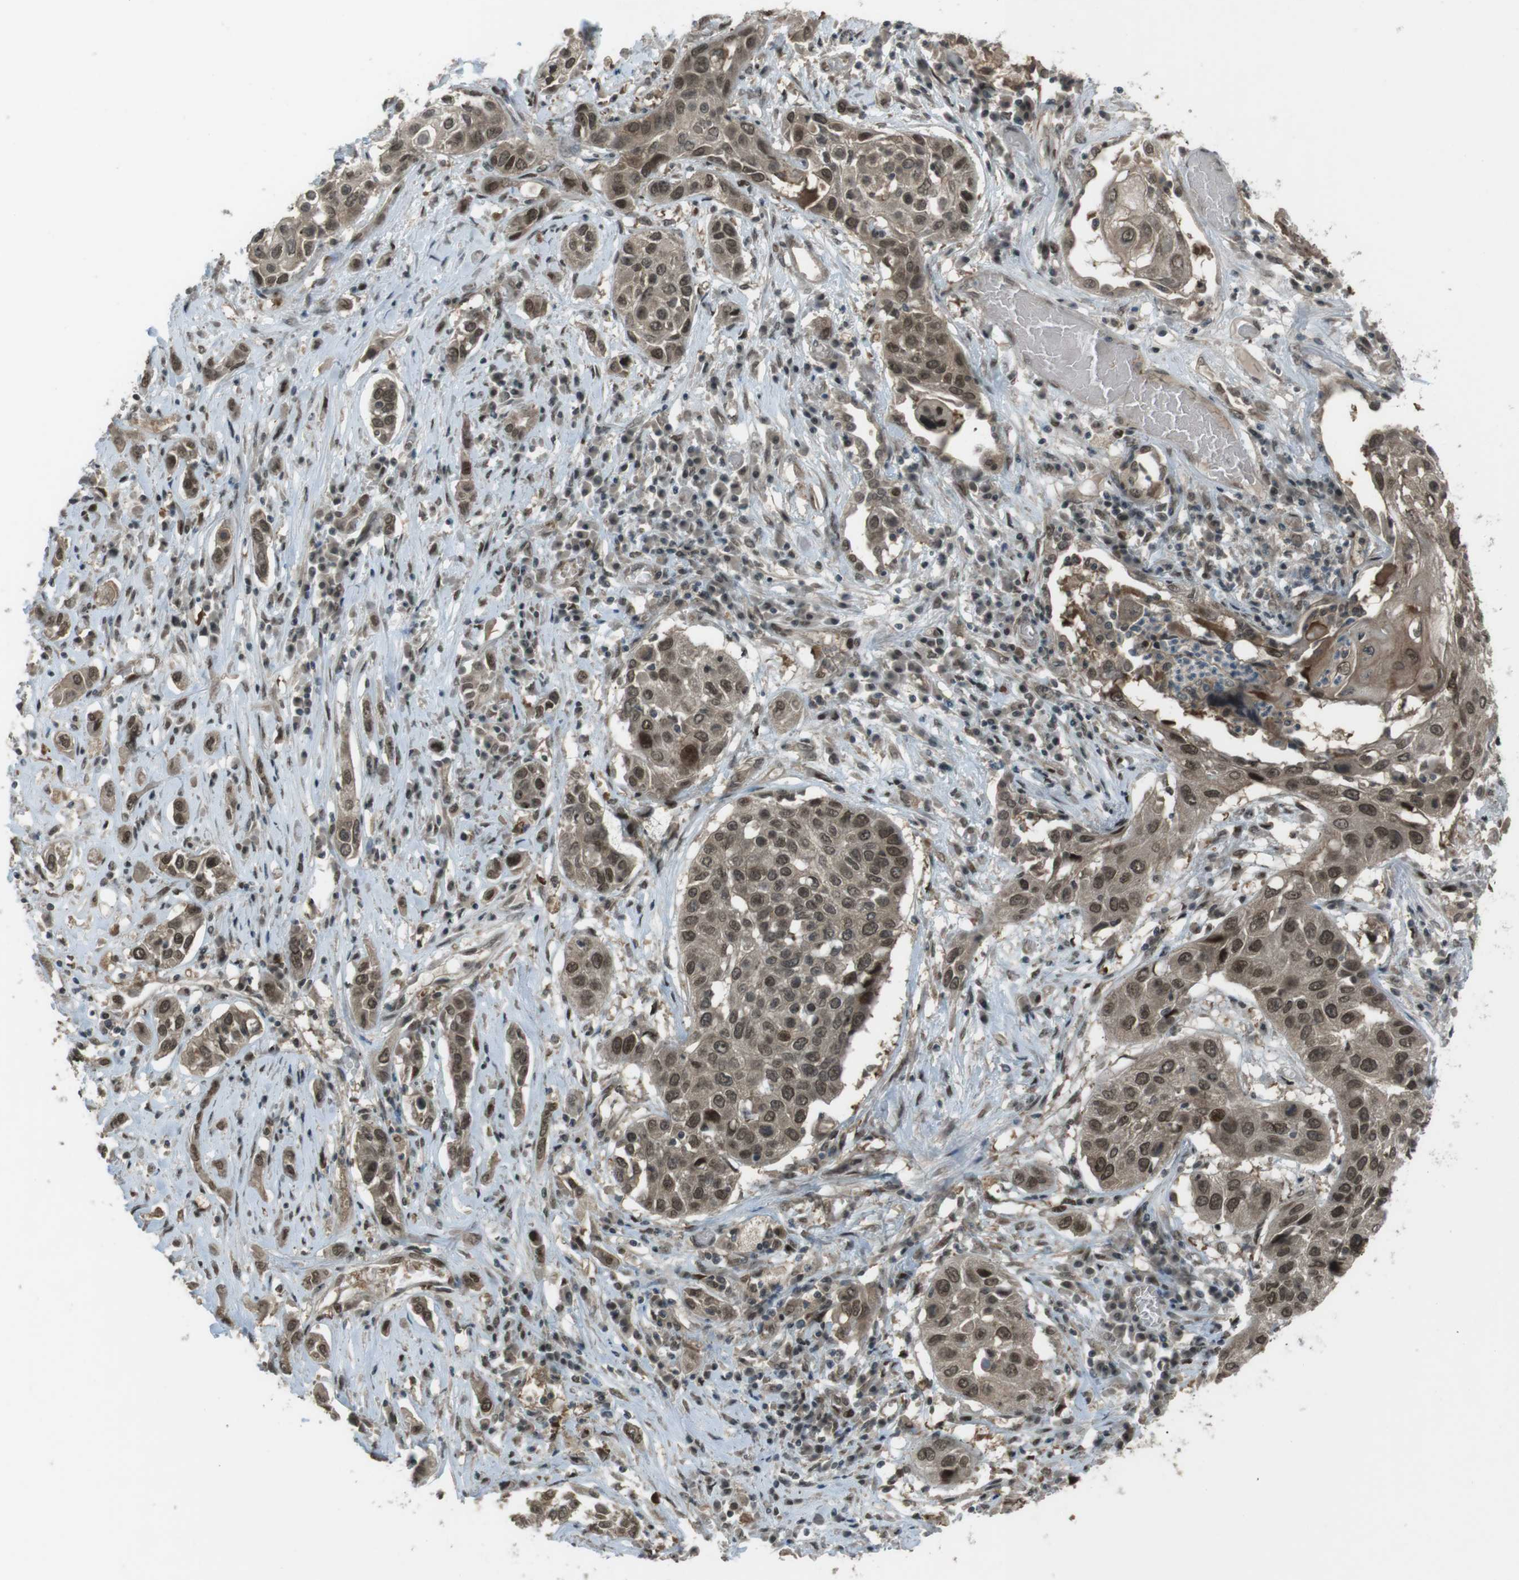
{"staining": {"intensity": "moderate", "quantity": ">75%", "location": "cytoplasmic/membranous,nuclear"}, "tissue": "lung cancer", "cell_type": "Tumor cells", "image_type": "cancer", "snomed": [{"axis": "morphology", "description": "Squamous cell carcinoma, NOS"}, {"axis": "topography", "description": "Lung"}], "caption": "Protein staining of squamous cell carcinoma (lung) tissue reveals moderate cytoplasmic/membranous and nuclear staining in about >75% of tumor cells. (brown staining indicates protein expression, while blue staining denotes nuclei).", "gene": "SLITRK5", "patient": {"sex": "male", "age": 71}}